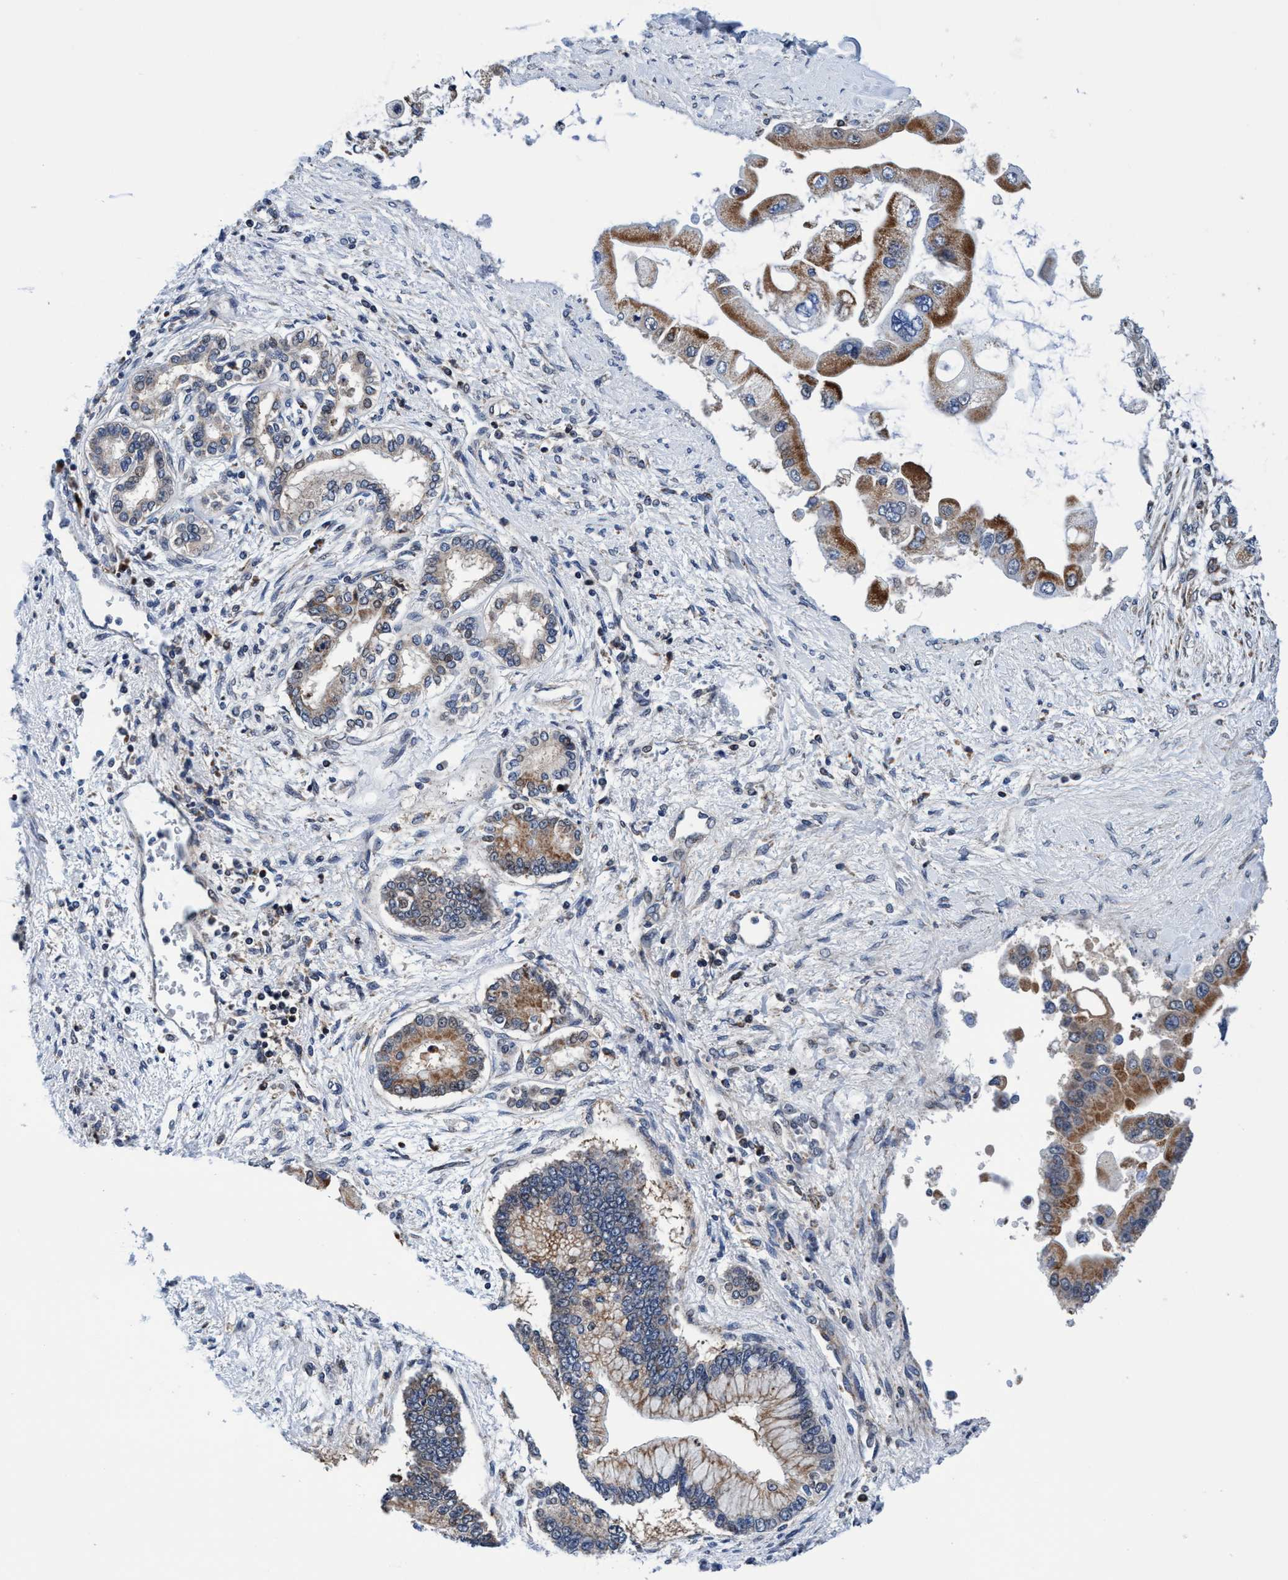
{"staining": {"intensity": "moderate", "quantity": "25%-75%", "location": "cytoplasmic/membranous"}, "tissue": "liver cancer", "cell_type": "Tumor cells", "image_type": "cancer", "snomed": [{"axis": "morphology", "description": "Cholangiocarcinoma"}, {"axis": "topography", "description": "Liver"}], "caption": "IHC photomicrograph of neoplastic tissue: human cholangiocarcinoma (liver) stained using IHC reveals medium levels of moderate protein expression localized specifically in the cytoplasmic/membranous of tumor cells, appearing as a cytoplasmic/membranous brown color.", "gene": "AGAP2", "patient": {"sex": "male", "age": 50}}